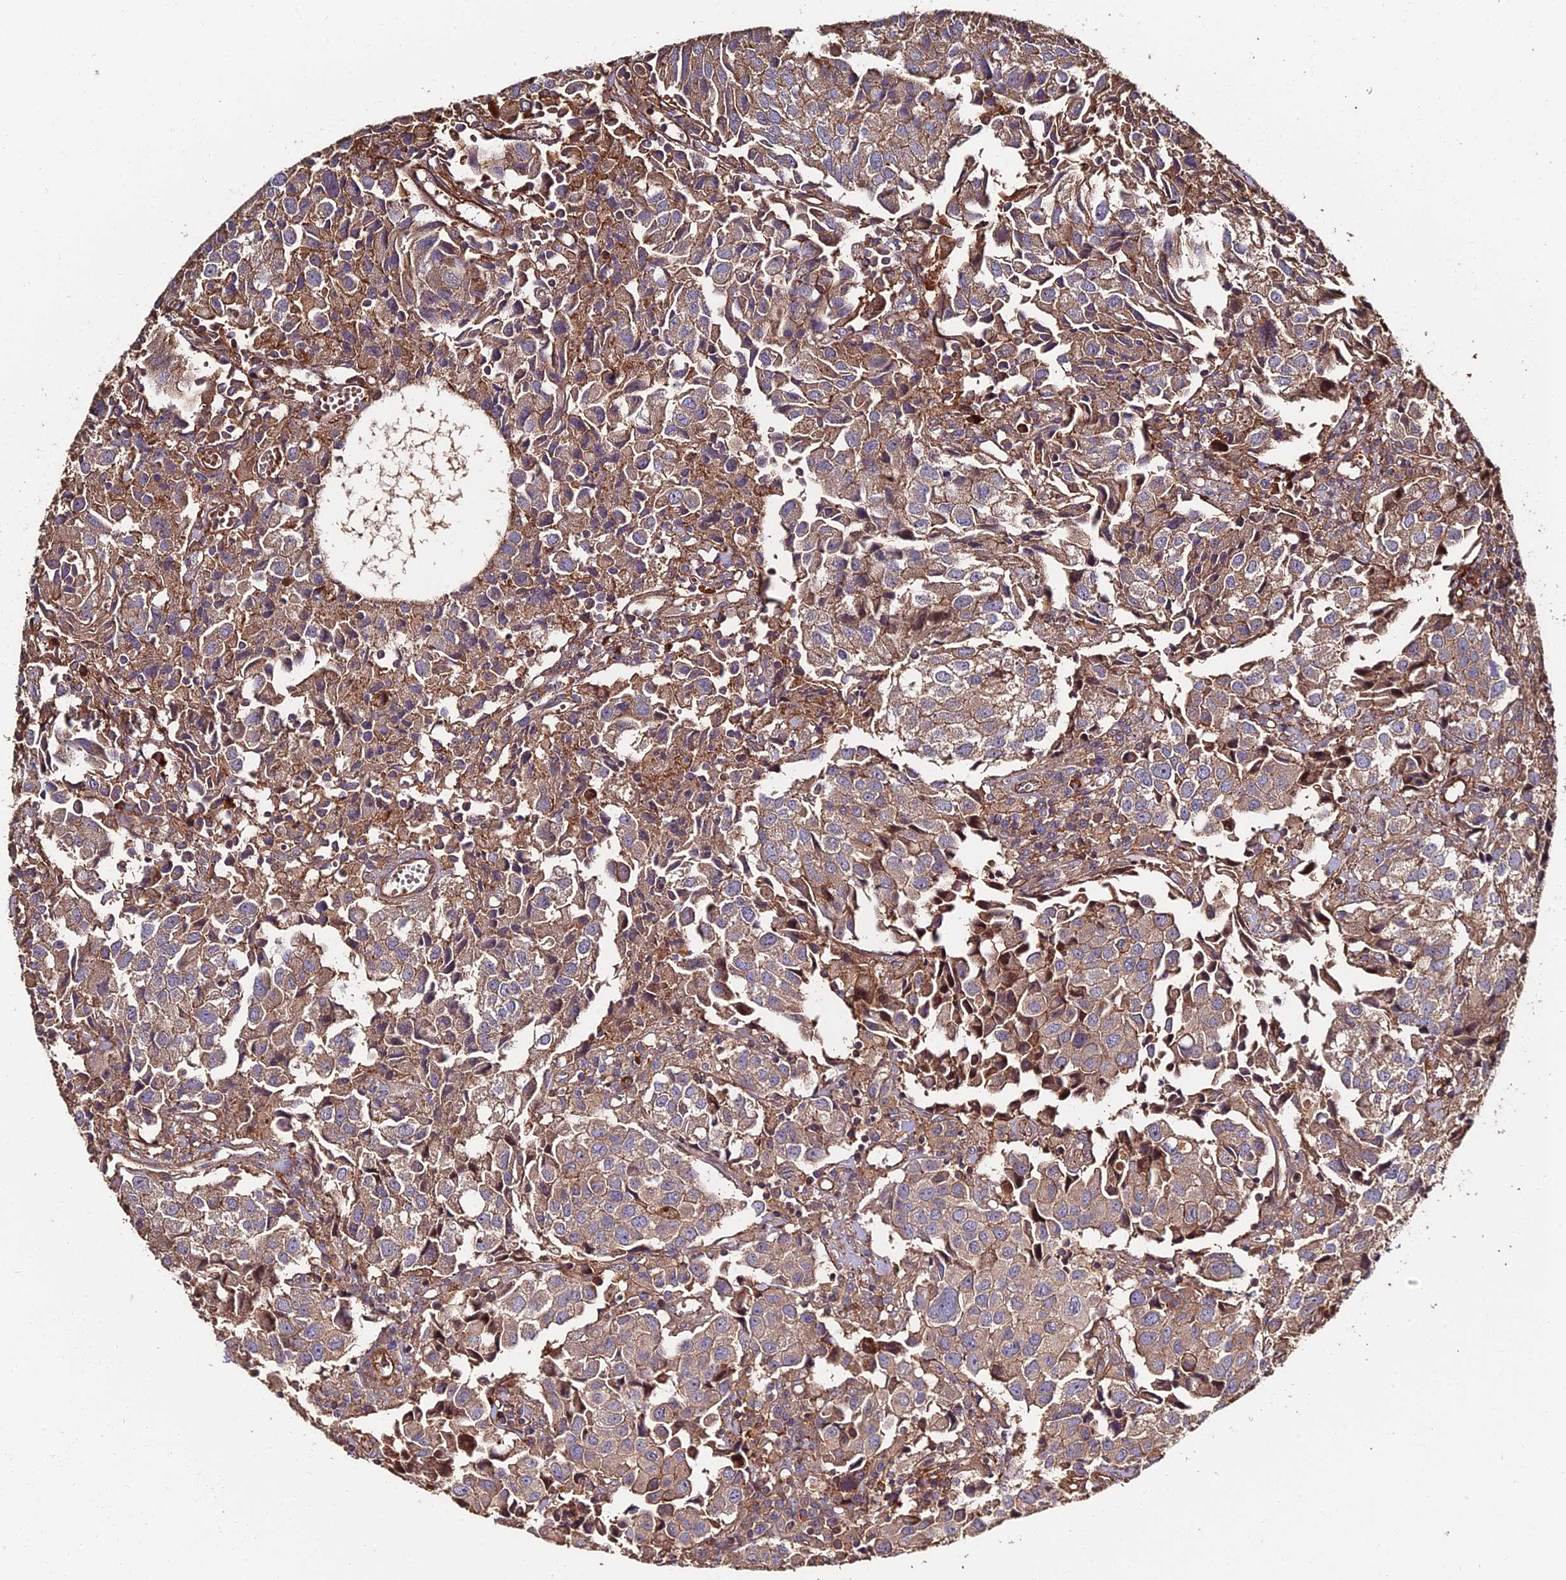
{"staining": {"intensity": "moderate", "quantity": ">75%", "location": "cytoplasmic/membranous"}, "tissue": "urothelial cancer", "cell_type": "Tumor cells", "image_type": "cancer", "snomed": [{"axis": "morphology", "description": "Urothelial carcinoma, High grade"}, {"axis": "topography", "description": "Urinary bladder"}], "caption": "Human high-grade urothelial carcinoma stained for a protein (brown) demonstrates moderate cytoplasmic/membranous positive positivity in about >75% of tumor cells.", "gene": "EXT1", "patient": {"sex": "female", "age": 75}}